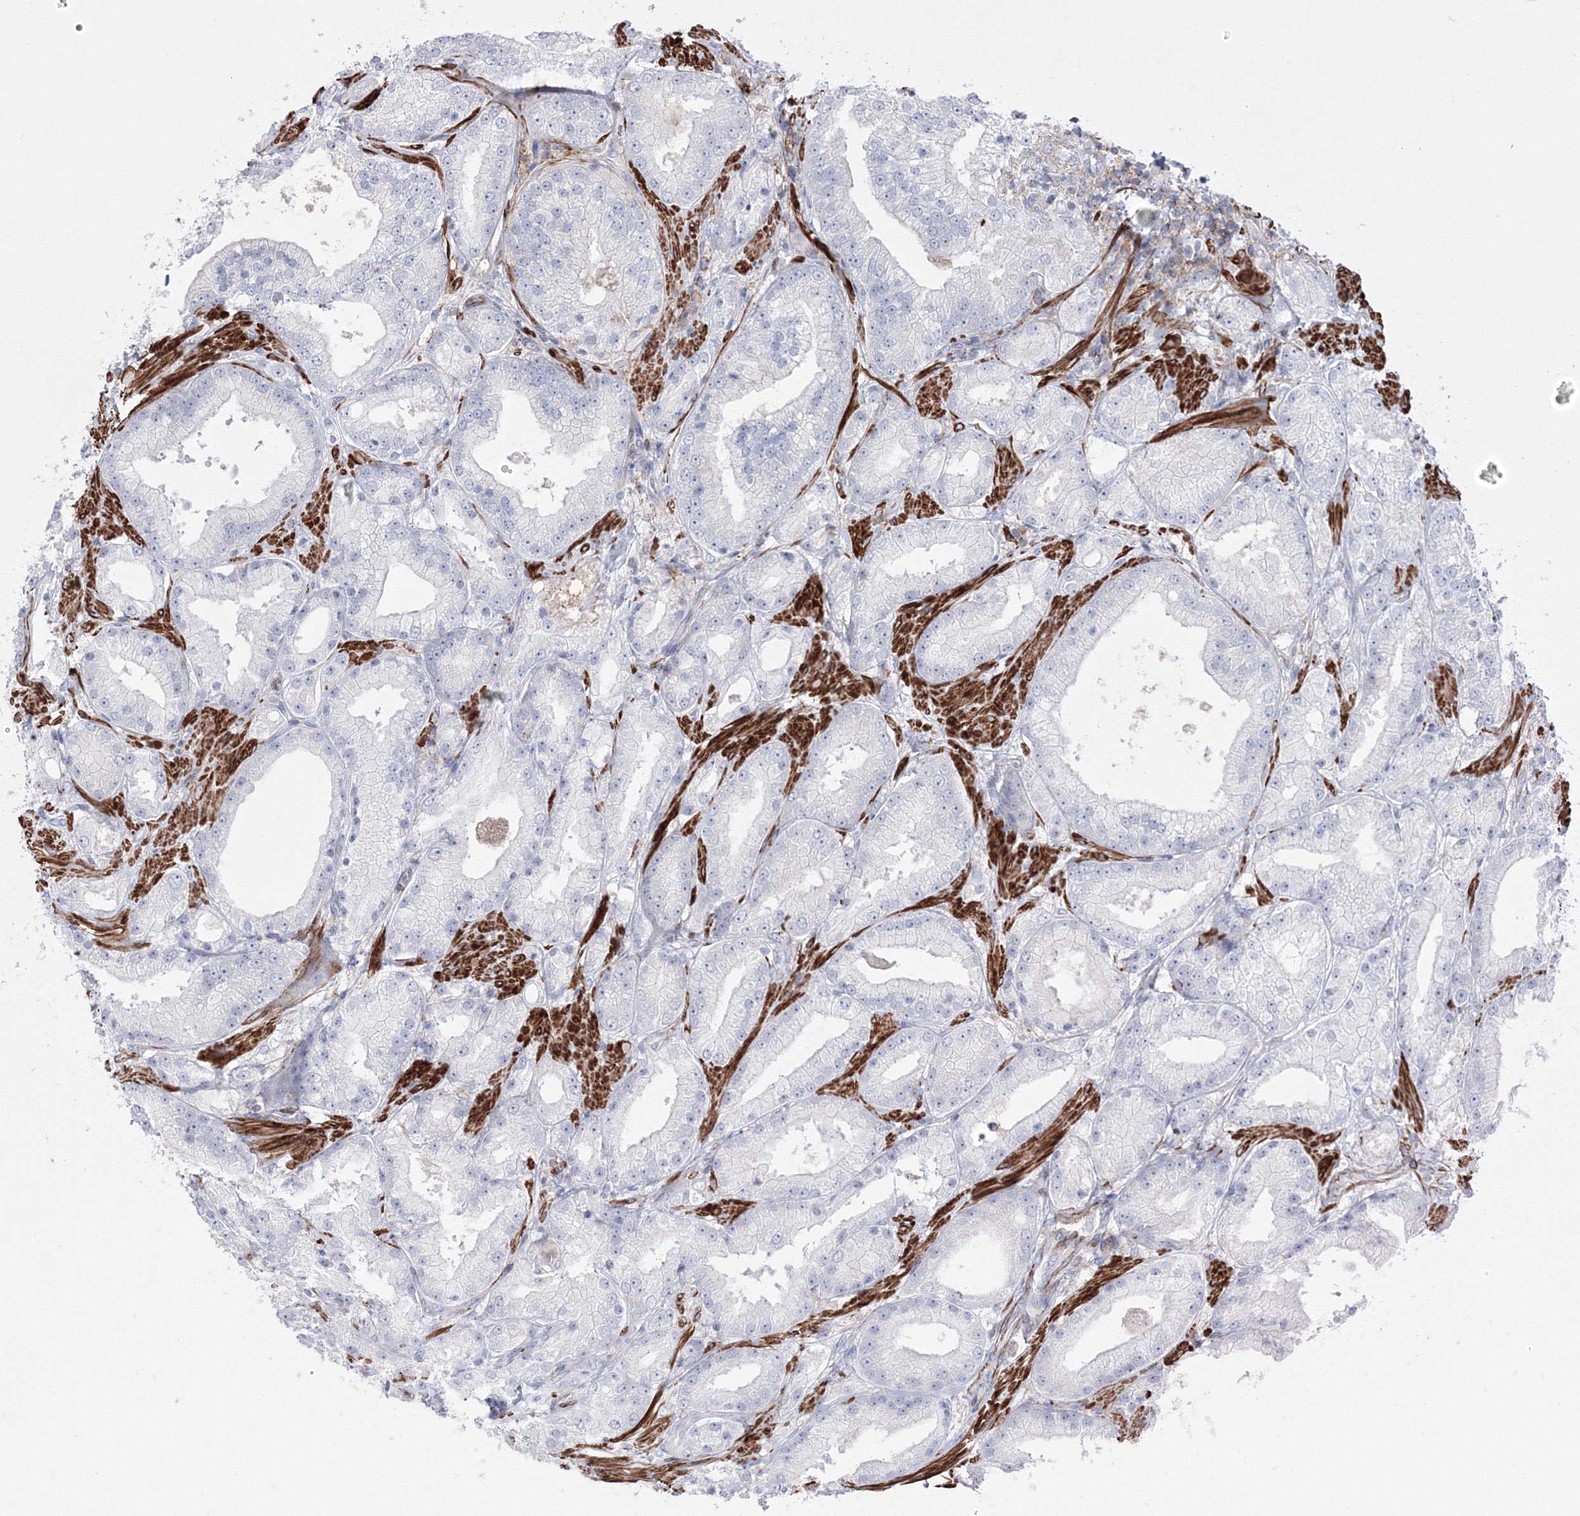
{"staining": {"intensity": "negative", "quantity": "none", "location": "none"}, "tissue": "prostate cancer", "cell_type": "Tumor cells", "image_type": "cancer", "snomed": [{"axis": "morphology", "description": "Adenocarcinoma, Low grade"}, {"axis": "topography", "description": "Prostate"}], "caption": "The micrograph demonstrates no staining of tumor cells in prostate cancer (low-grade adenocarcinoma).", "gene": "GPR82", "patient": {"sex": "male", "age": 67}}